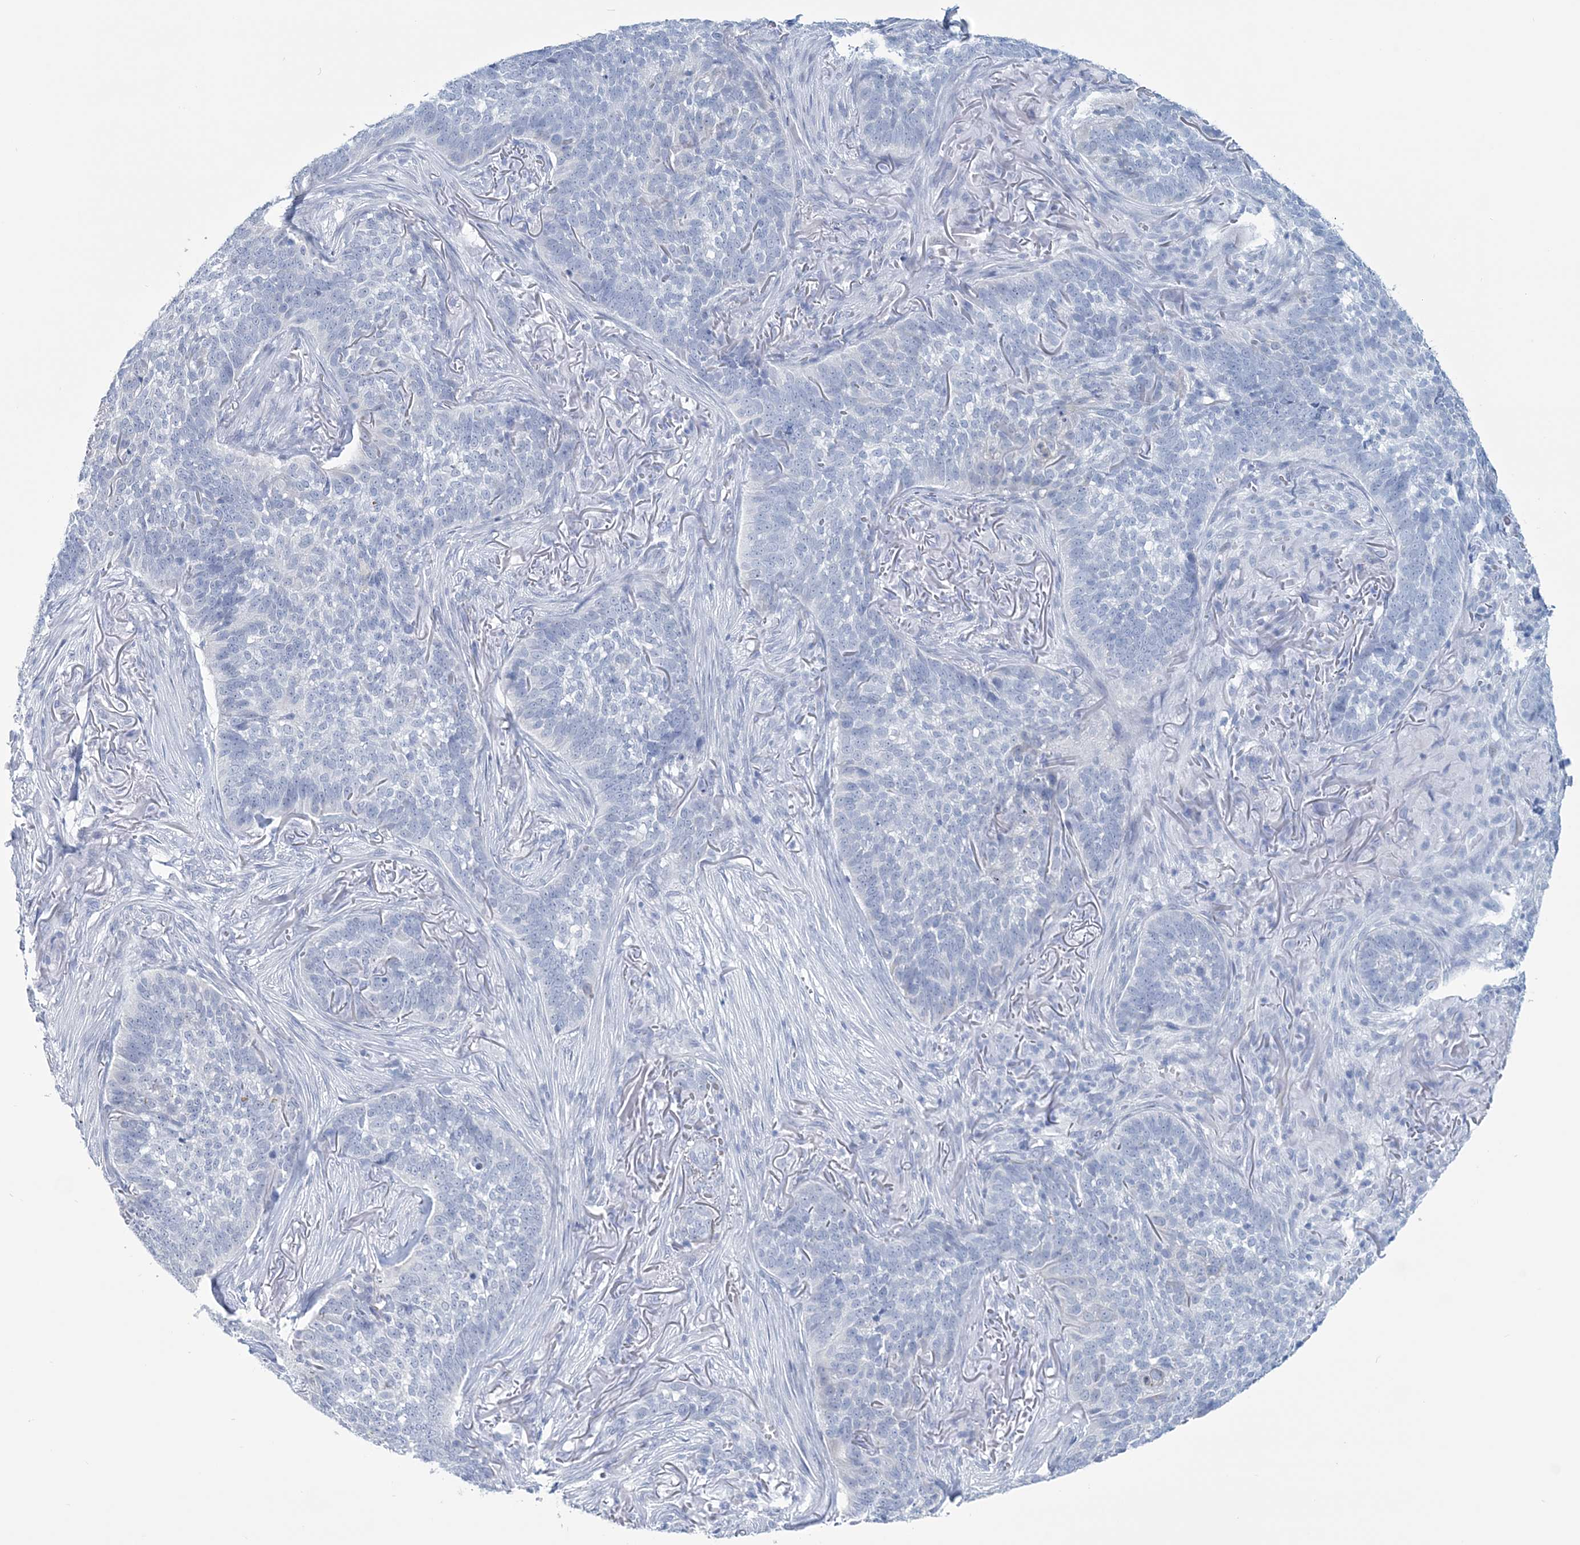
{"staining": {"intensity": "negative", "quantity": "none", "location": "none"}, "tissue": "skin cancer", "cell_type": "Tumor cells", "image_type": "cancer", "snomed": [{"axis": "morphology", "description": "Basal cell carcinoma"}, {"axis": "topography", "description": "Skin"}], "caption": "Human skin basal cell carcinoma stained for a protein using IHC exhibits no positivity in tumor cells.", "gene": "DPCD", "patient": {"sex": "male", "age": 85}}